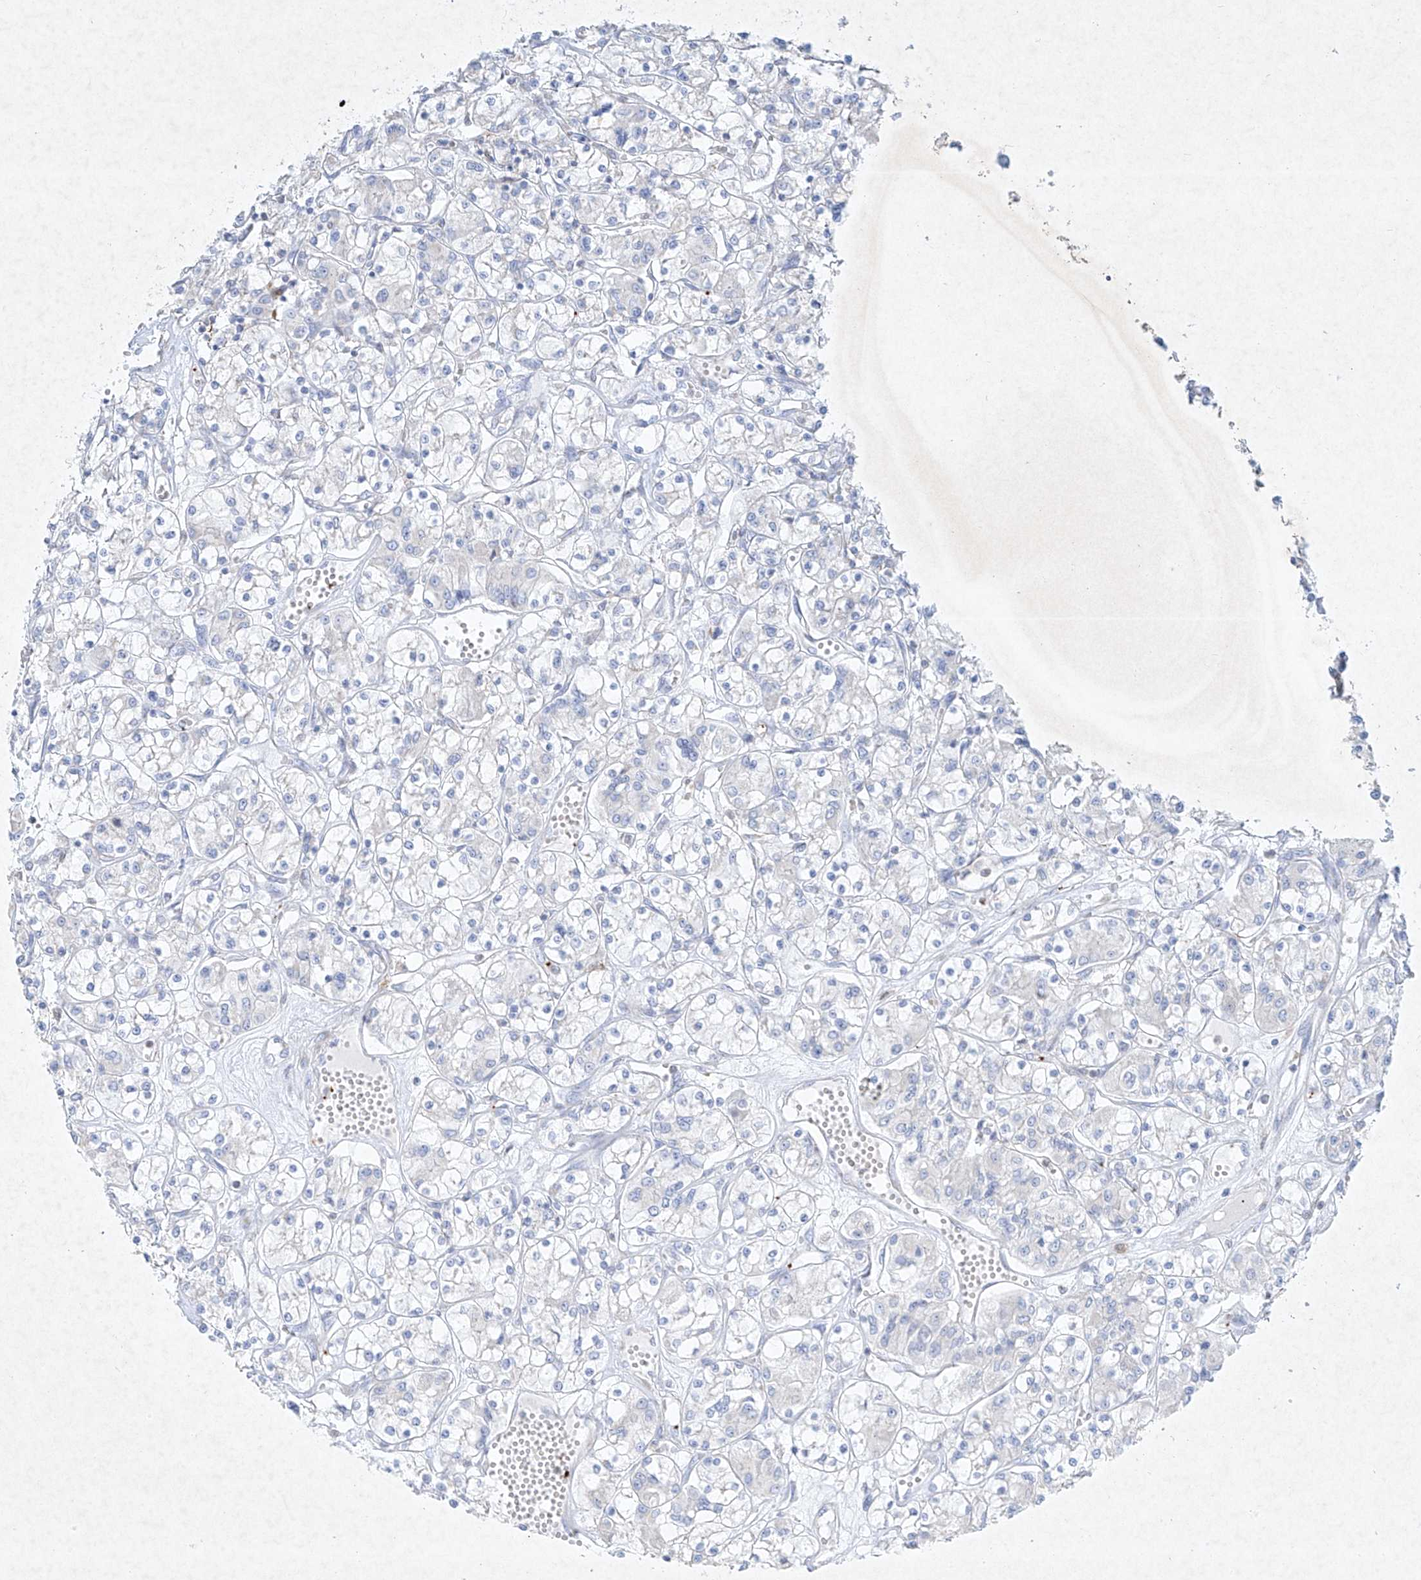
{"staining": {"intensity": "negative", "quantity": "none", "location": "none"}, "tissue": "renal cancer", "cell_type": "Tumor cells", "image_type": "cancer", "snomed": [{"axis": "morphology", "description": "Adenocarcinoma, NOS"}, {"axis": "topography", "description": "Kidney"}], "caption": "A histopathology image of renal cancer (adenocarcinoma) stained for a protein demonstrates no brown staining in tumor cells.", "gene": "PLEK", "patient": {"sex": "female", "age": 59}}